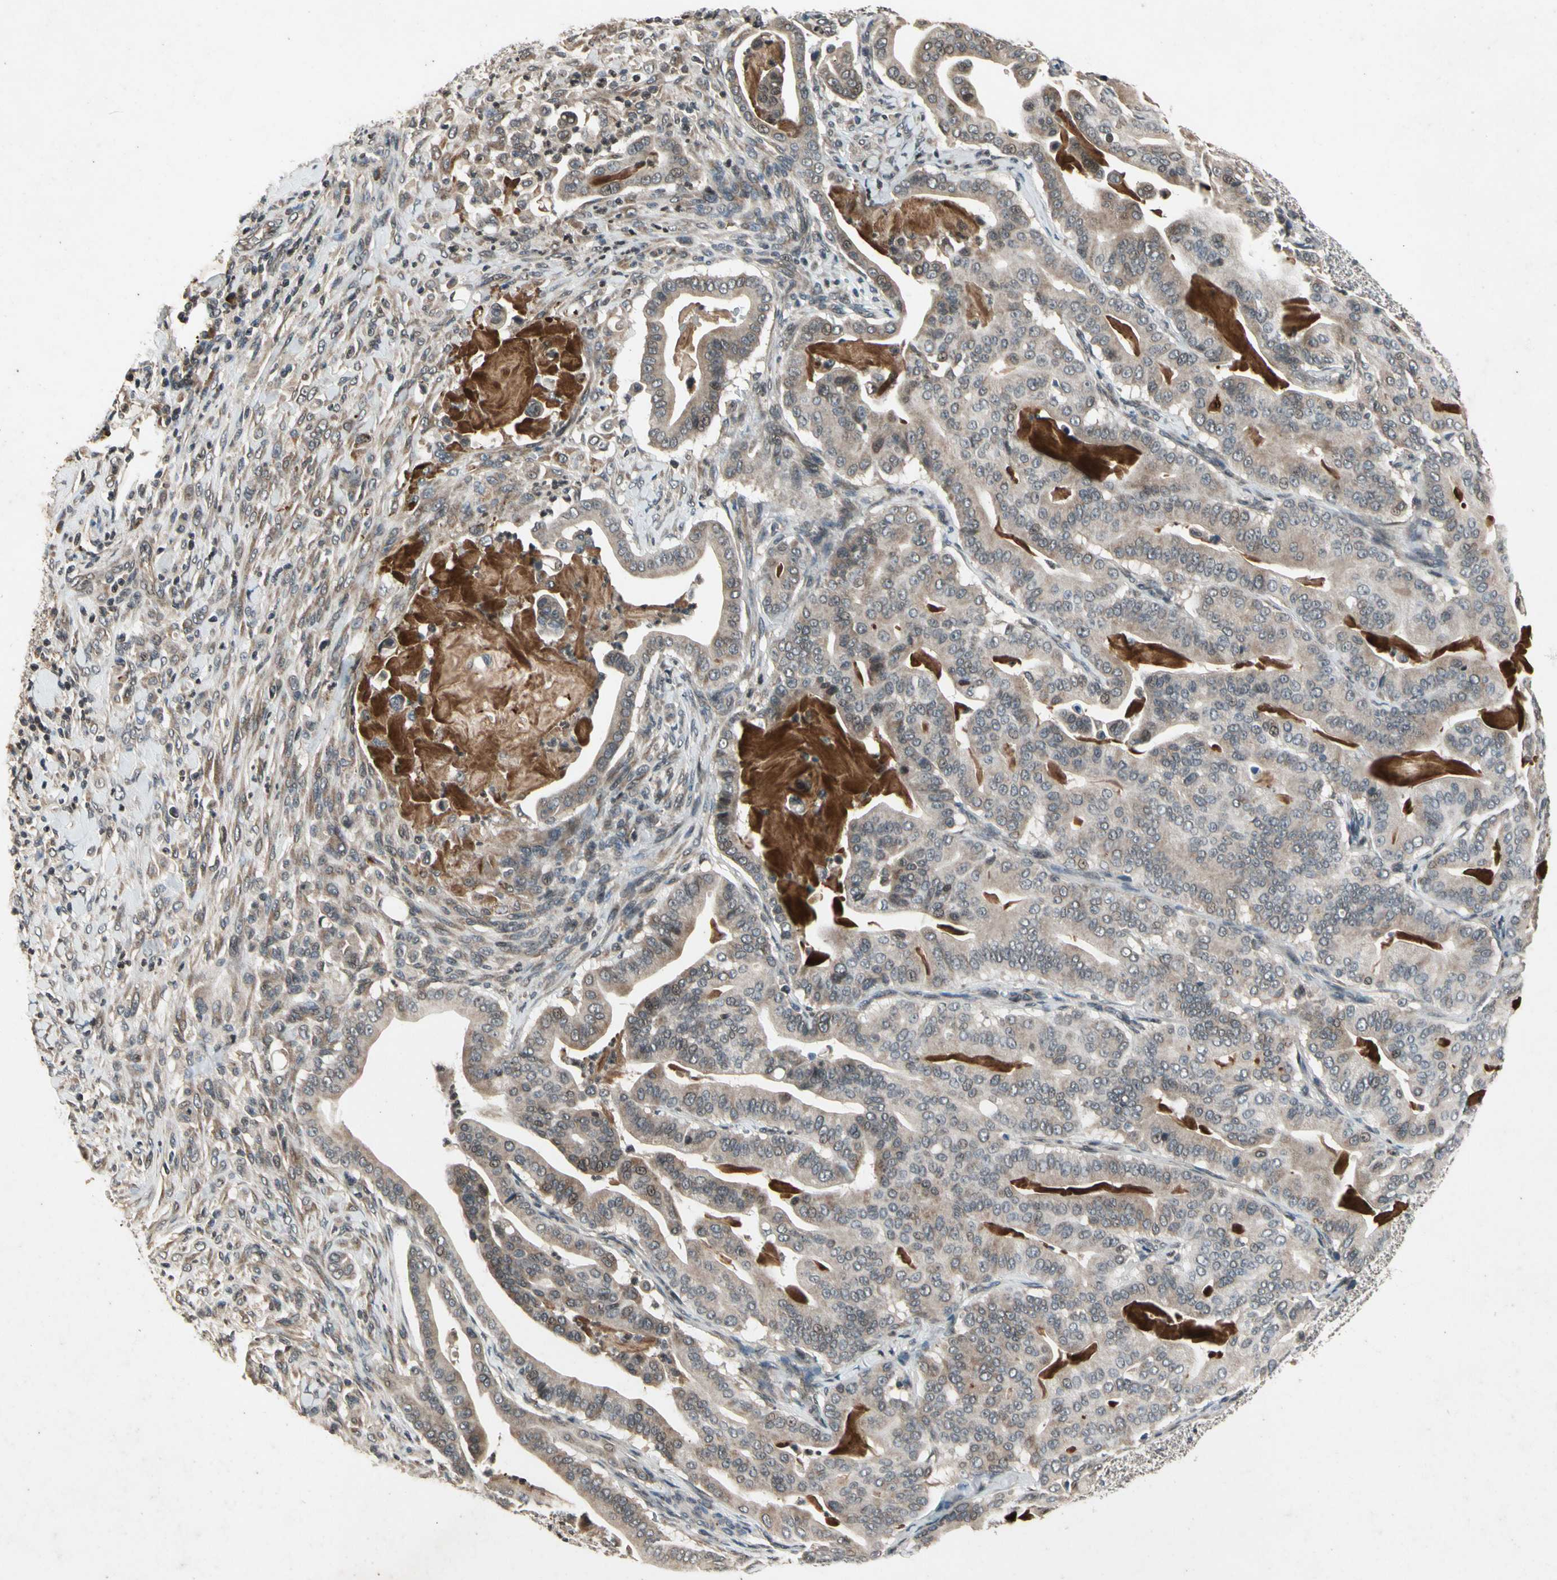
{"staining": {"intensity": "moderate", "quantity": ">75%", "location": "cytoplasmic/membranous,nuclear"}, "tissue": "pancreatic cancer", "cell_type": "Tumor cells", "image_type": "cancer", "snomed": [{"axis": "morphology", "description": "Adenocarcinoma, NOS"}, {"axis": "topography", "description": "Pancreas"}], "caption": "IHC histopathology image of neoplastic tissue: pancreatic cancer stained using immunohistochemistry (IHC) reveals medium levels of moderate protein expression localized specifically in the cytoplasmic/membranous and nuclear of tumor cells, appearing as a cytoplasmic/membranous and nuclear brown color.", "gene": "DPY19L3", "patient": {"sex": "male", "age": 63}}